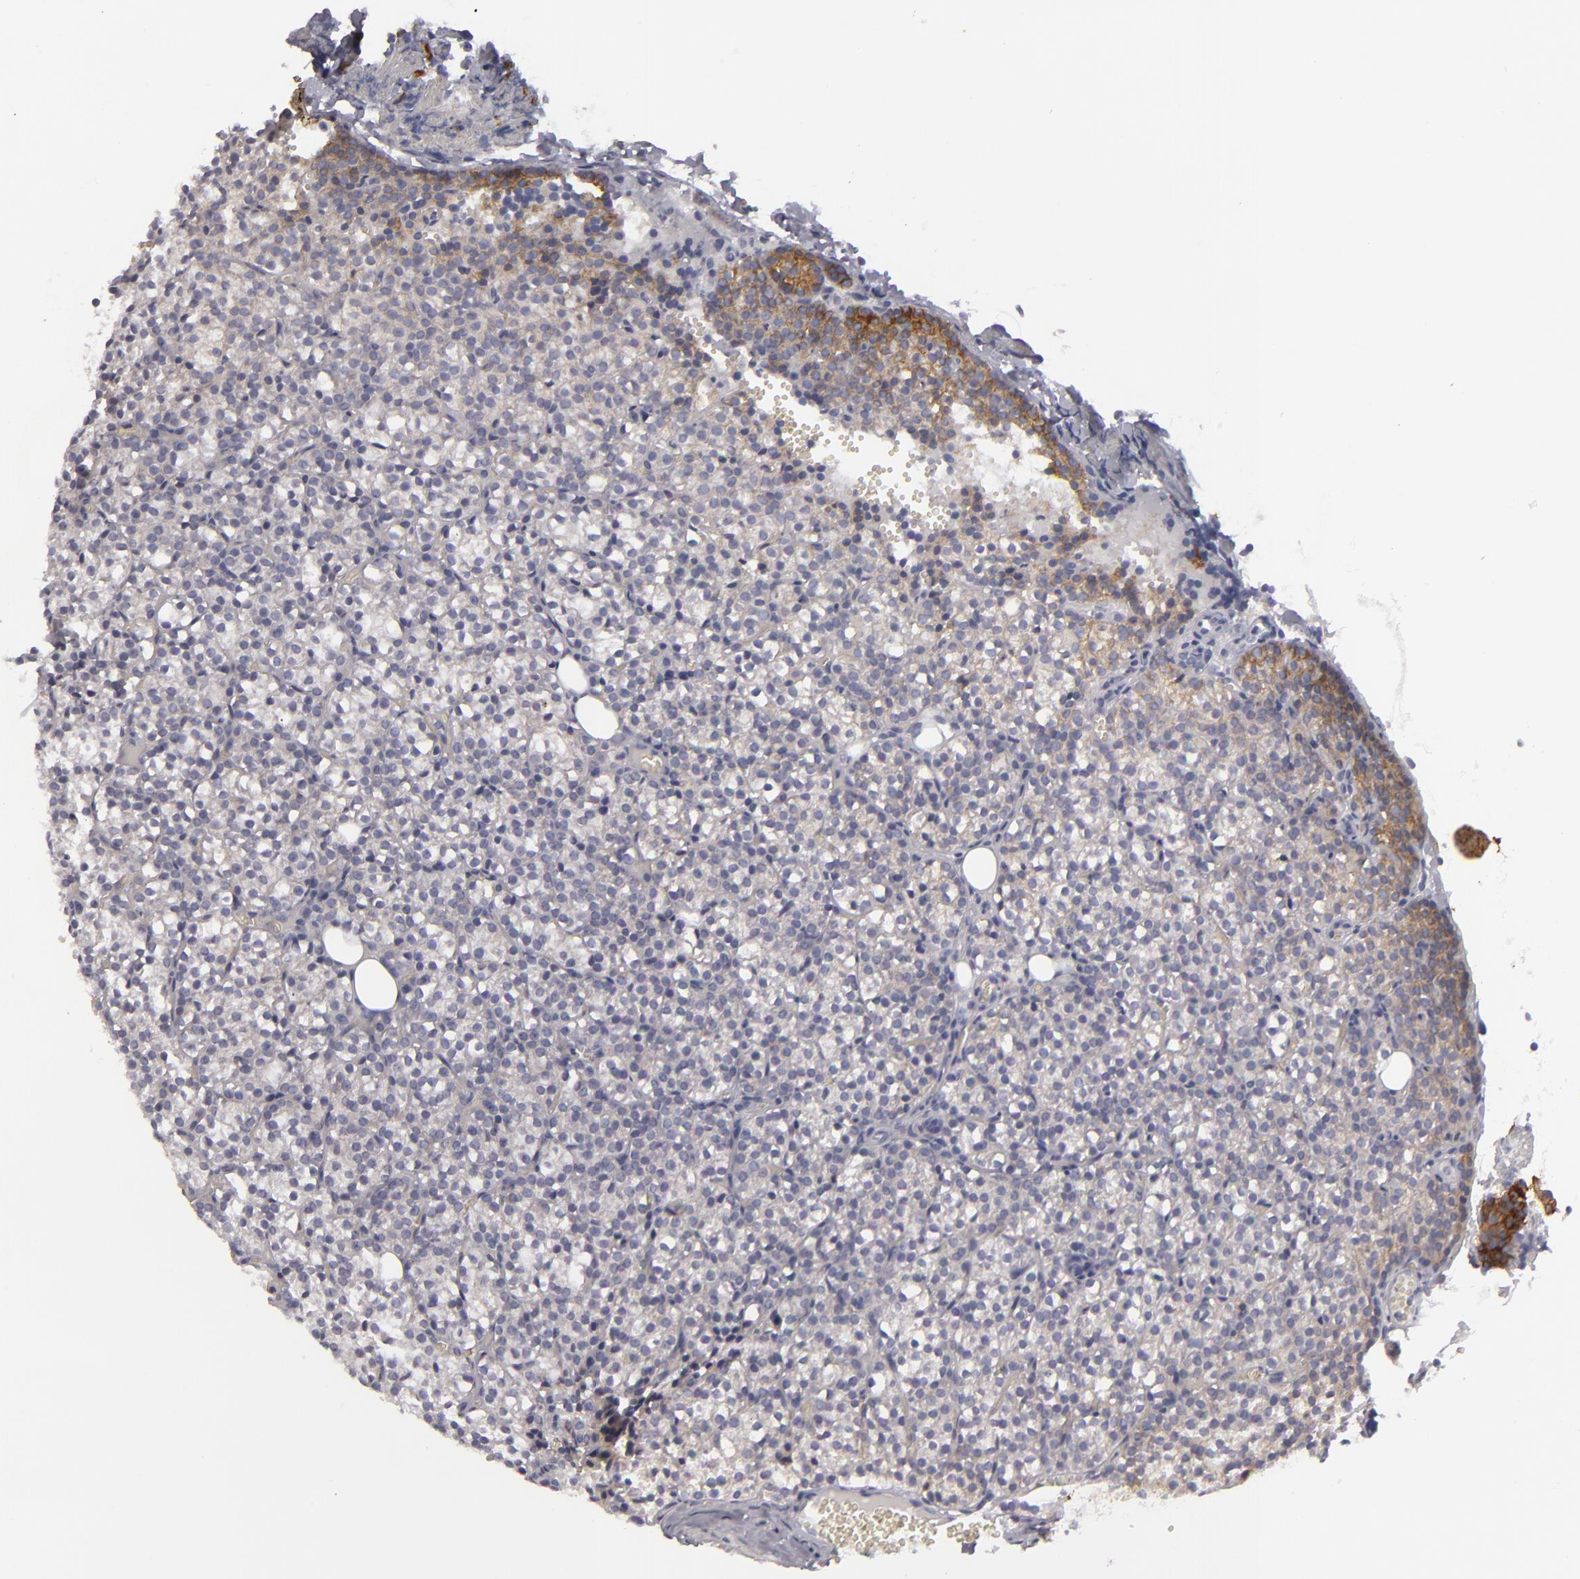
{"staining": {"intensity": "moderate", "quantity": "25%-75%", "location": "cytoplasmic/membranous"}, "tissue": "parathyroid gland", "cell_type": "Glandular cells", "image_type": "normal", "snomed": [{"axis": "morphology", "description": "Normal tissue, NOS"}, {"axis": "topography", "description": "Parathyroid gland"}], "caption": "A micrograph of human parathyroid gland stained for a protein displays moderate cytoplasmic/membranous brown staining in glandular cells. (DAB = brown stain, brightfield microscopy at high magnification).", "gene": "JUP", "patient": {"sex": "female", "age": 17}}